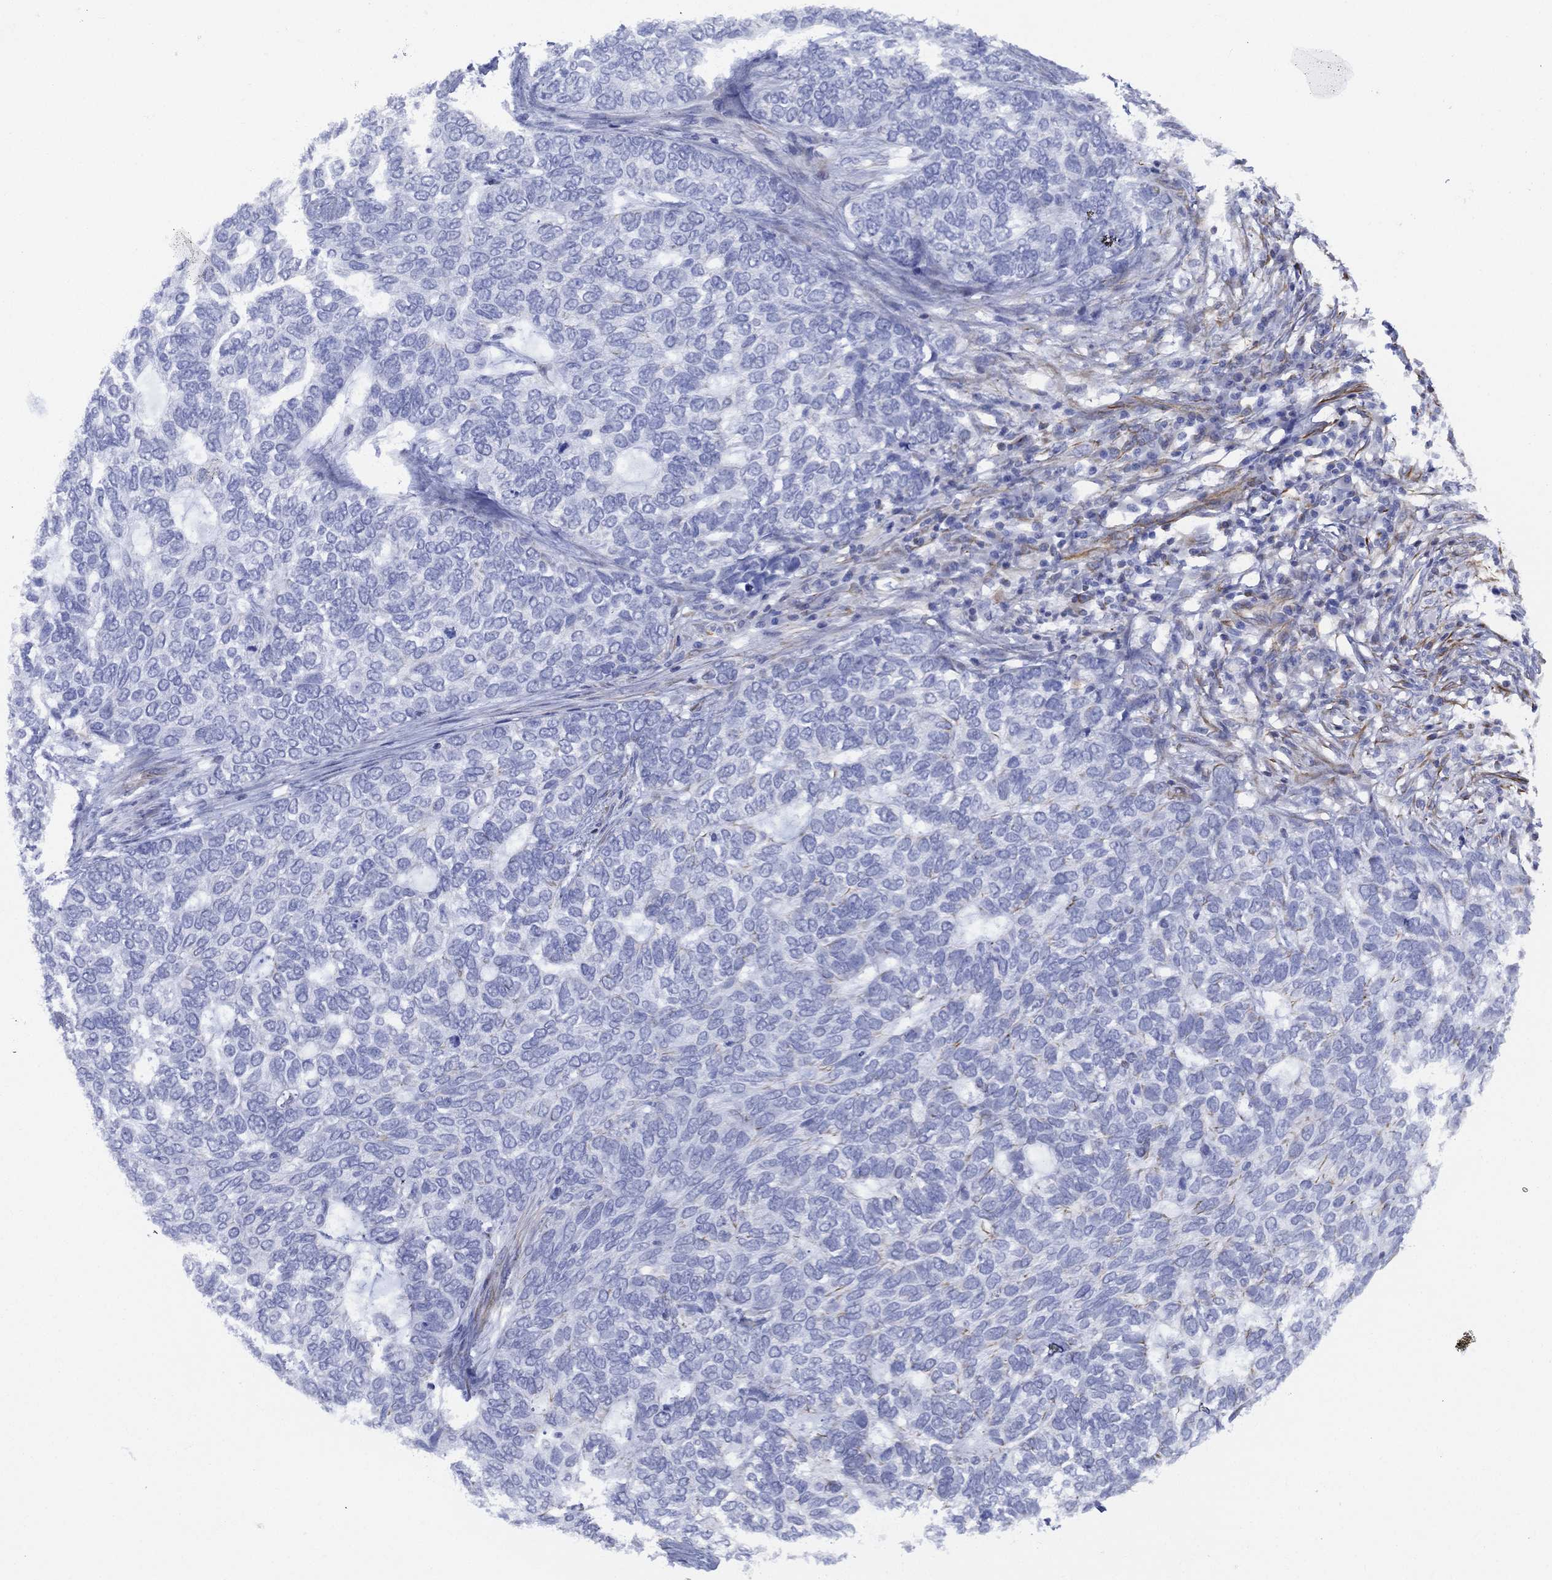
{"staining": {"intensity": "negative", "quantity": "none", "location": "none"}, "tissue": "skin cancer", "cell_type": "Tumor cells", "image_type": "cancer", "snomed": [{"axis": "morphology", "description": "Basal cell carcinoma"}, {"axis": "topography", "description": "Skin"}], "caption": "Immunohistochemistry (IHC) photomicrograph of neoplastic tissue: human basal cell carcinoma (skin) stained with DAB exhibits no significant protein expression in tumor cells. Brightfield microscopy of immunohistochemistry (IHC) stained with DAB (3,3'-diaminobenzidine) (brown) and hematoxylin (blue), captured at high magnification.", "gene": "MAS1", "patient": {"sex": "female", "age": 65}}